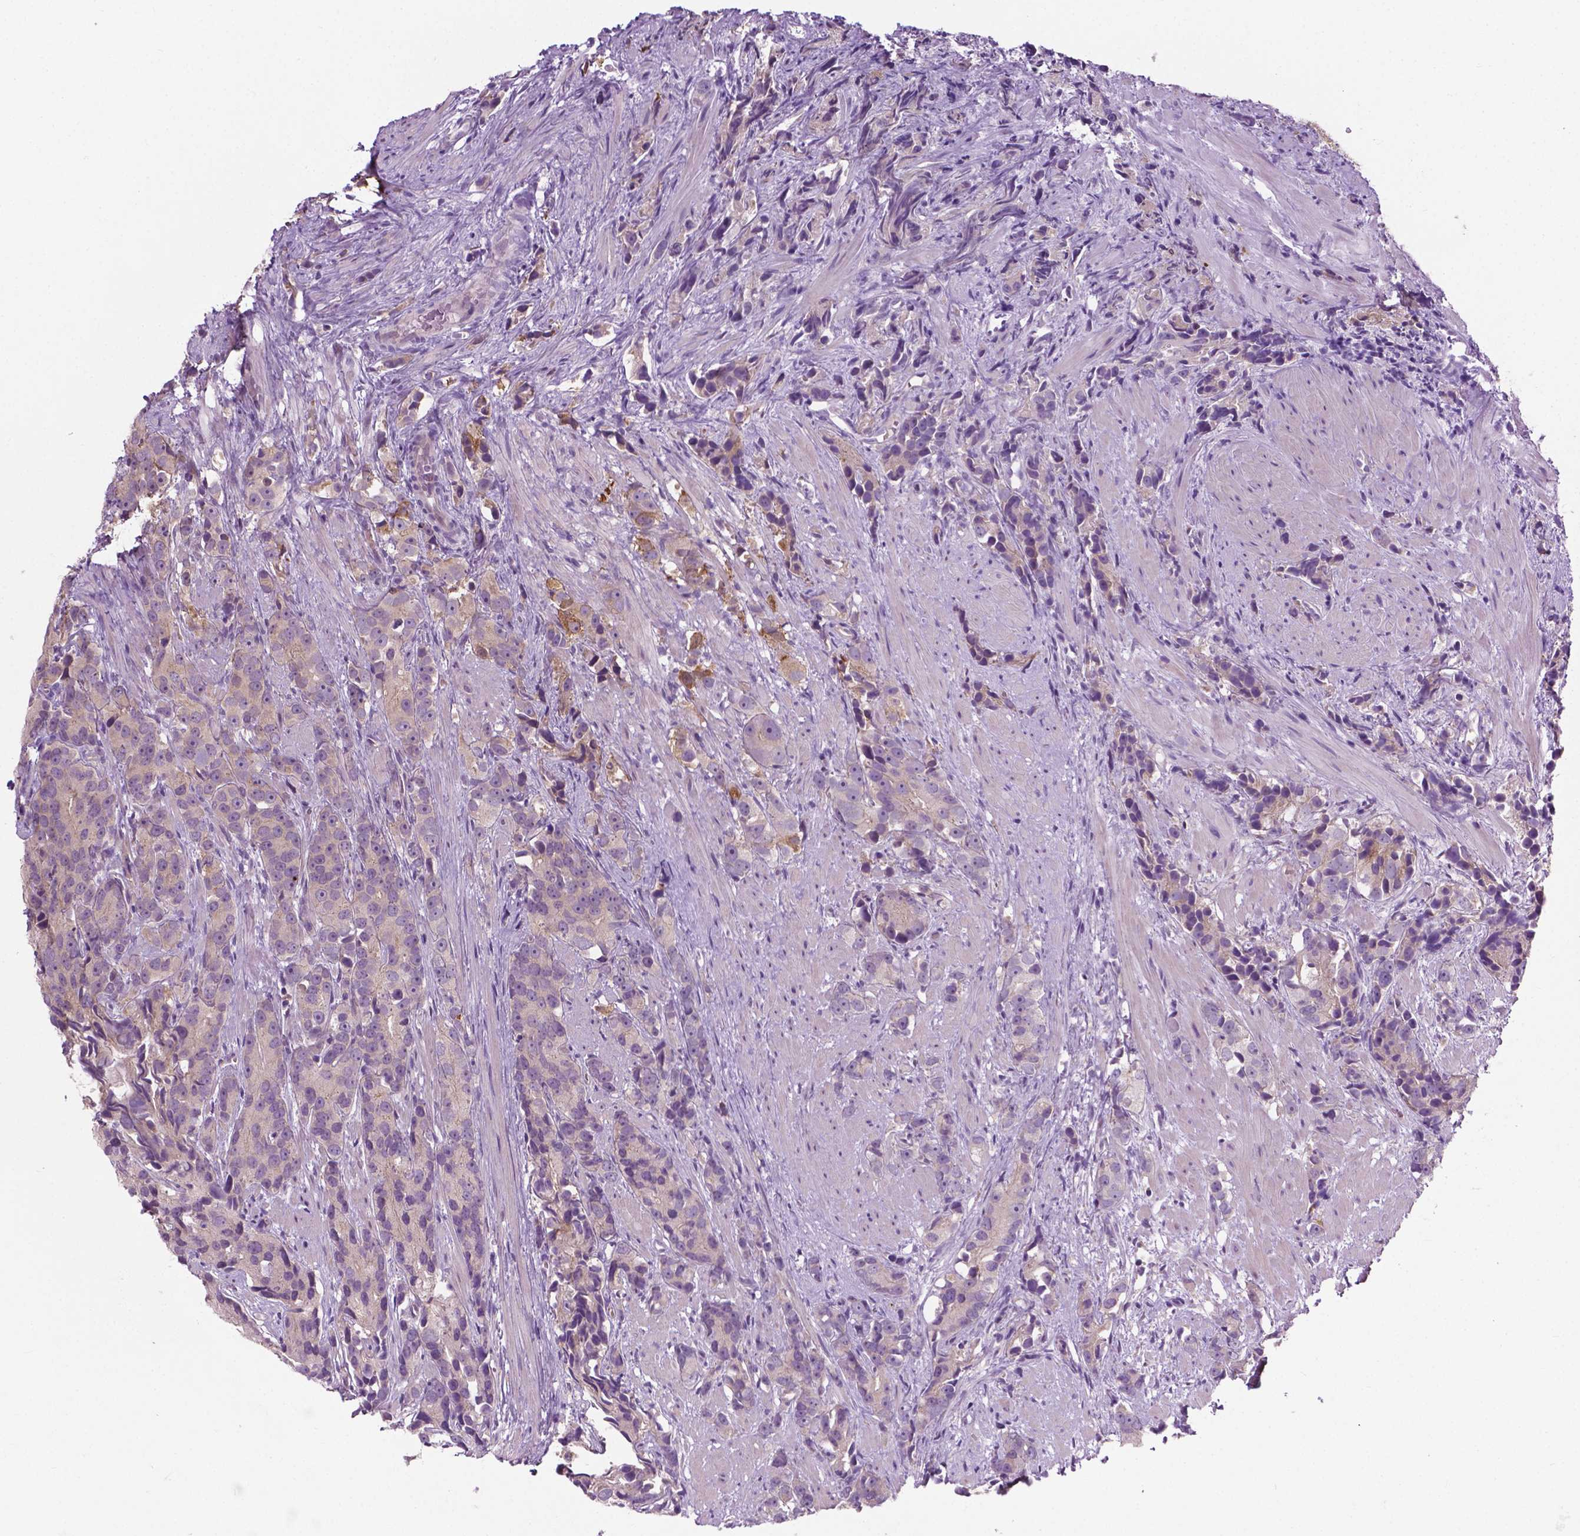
{"staining": {"intensity": "weak", "quantity": "<25%", "location": "cytoplasmic/membranous"}, "tissue": "prostate cancer", "cell_type": "Tumor cells", "image_type": "cancer", "snomed": [{"axis": "morphology", "description": "Adenocarcinoma, High grade"}, {"axis": "topography", "description": "Prostate"}], "caption": "DAB immunohistochemical staining of prostate high-grade adenocarcinoma reveals no significant positivity in tumor cells.", "gene": "MZT1", "patient": {"sex": "male", "age": 90}}